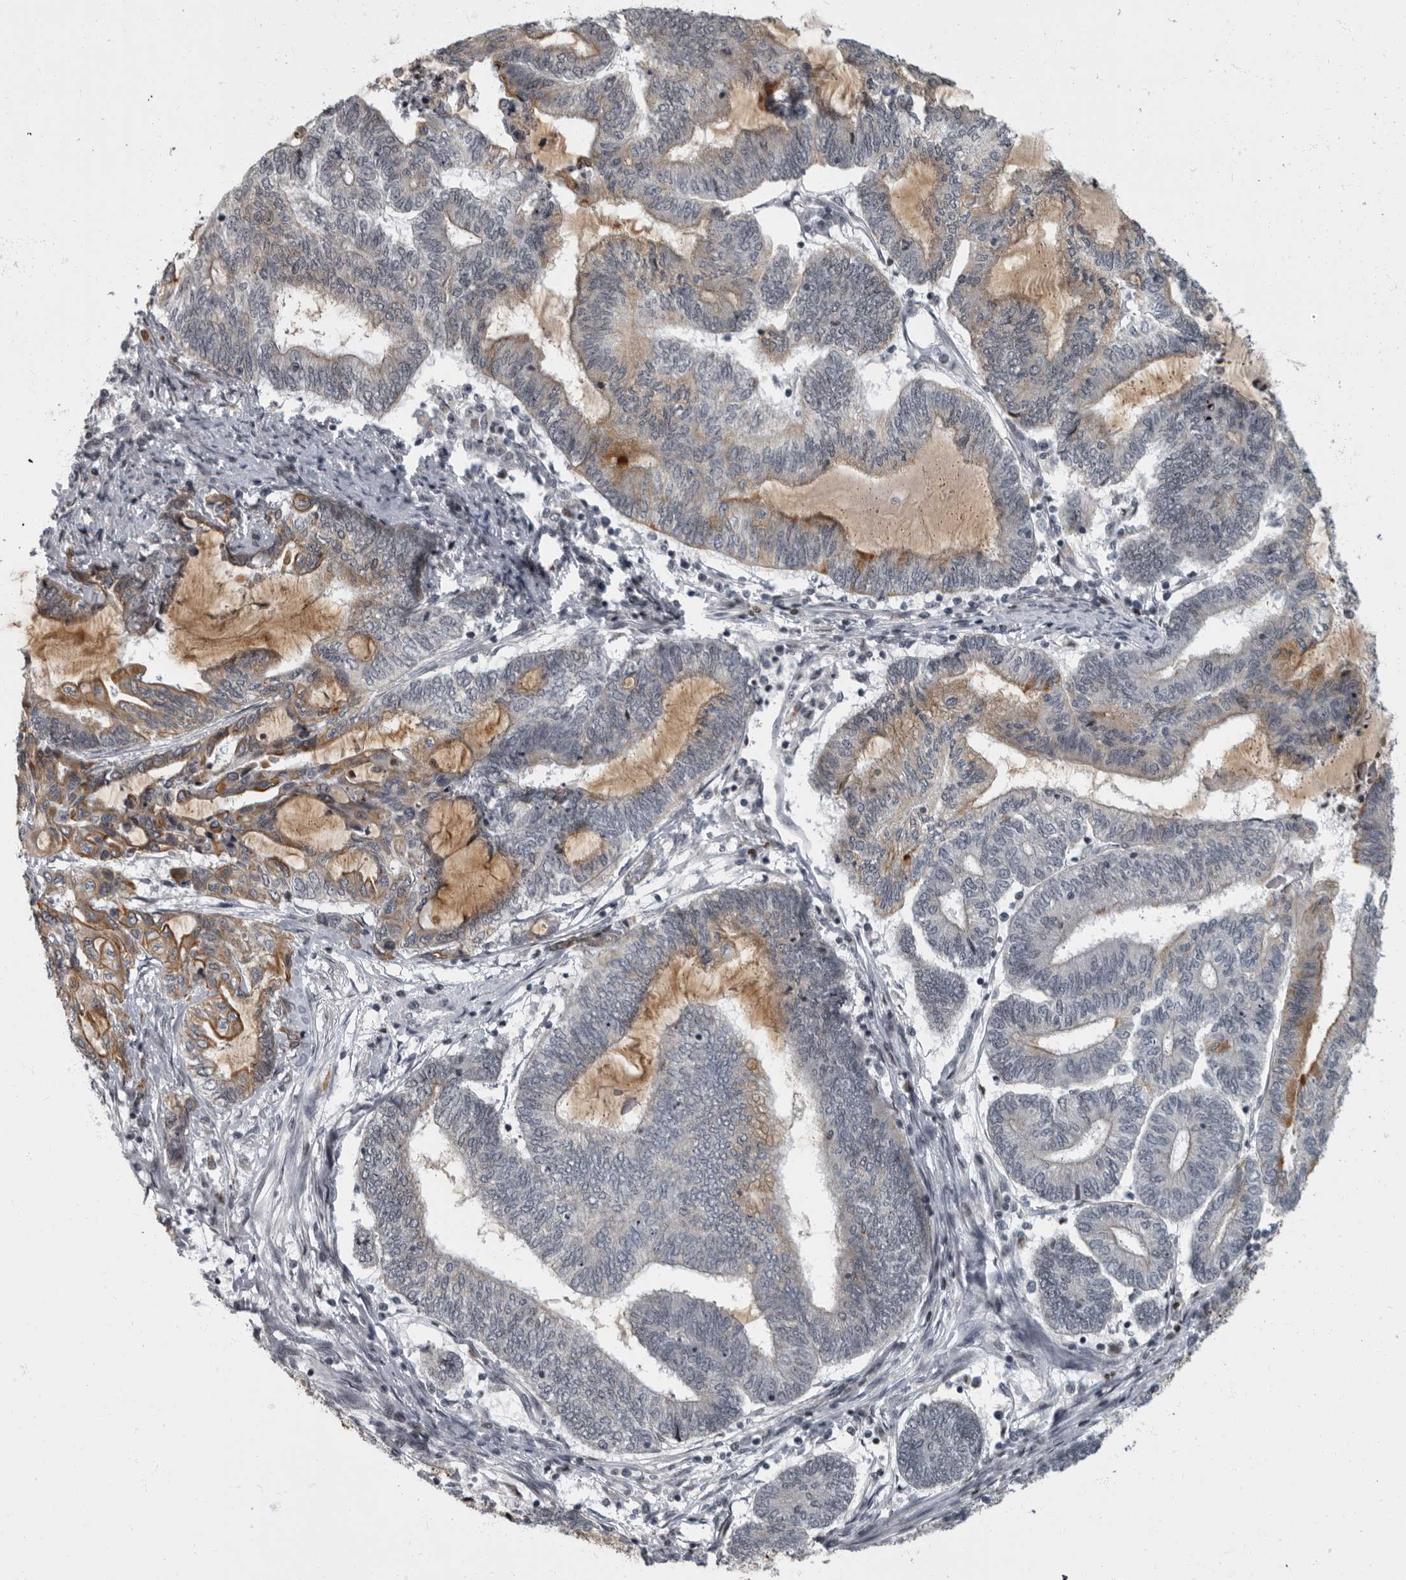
{"staining": {"intensity": "moderate", "quantity": "<25%", "location": "cytoplasmic/membranous"}, "tissue": "endometrial cancer", "cell_type": "Tumor cells", "image_type": "cancer", "snomed": [{"axis": "morphology", "description": "Adenocarcinoma, NOS"}, {"axis": "topography", "description": "Uterus"}, {"axis": "topography", "description": "Endometrium"}], "caption": "Immunohistochemistry of adenocarcinoma (endometrial) displays low levels of moderate cytoplasmic/membranous expression in approximately <25% of tumor cells.", "gene": "EVI5", "patient": {"sex": "female", "age": 70}}